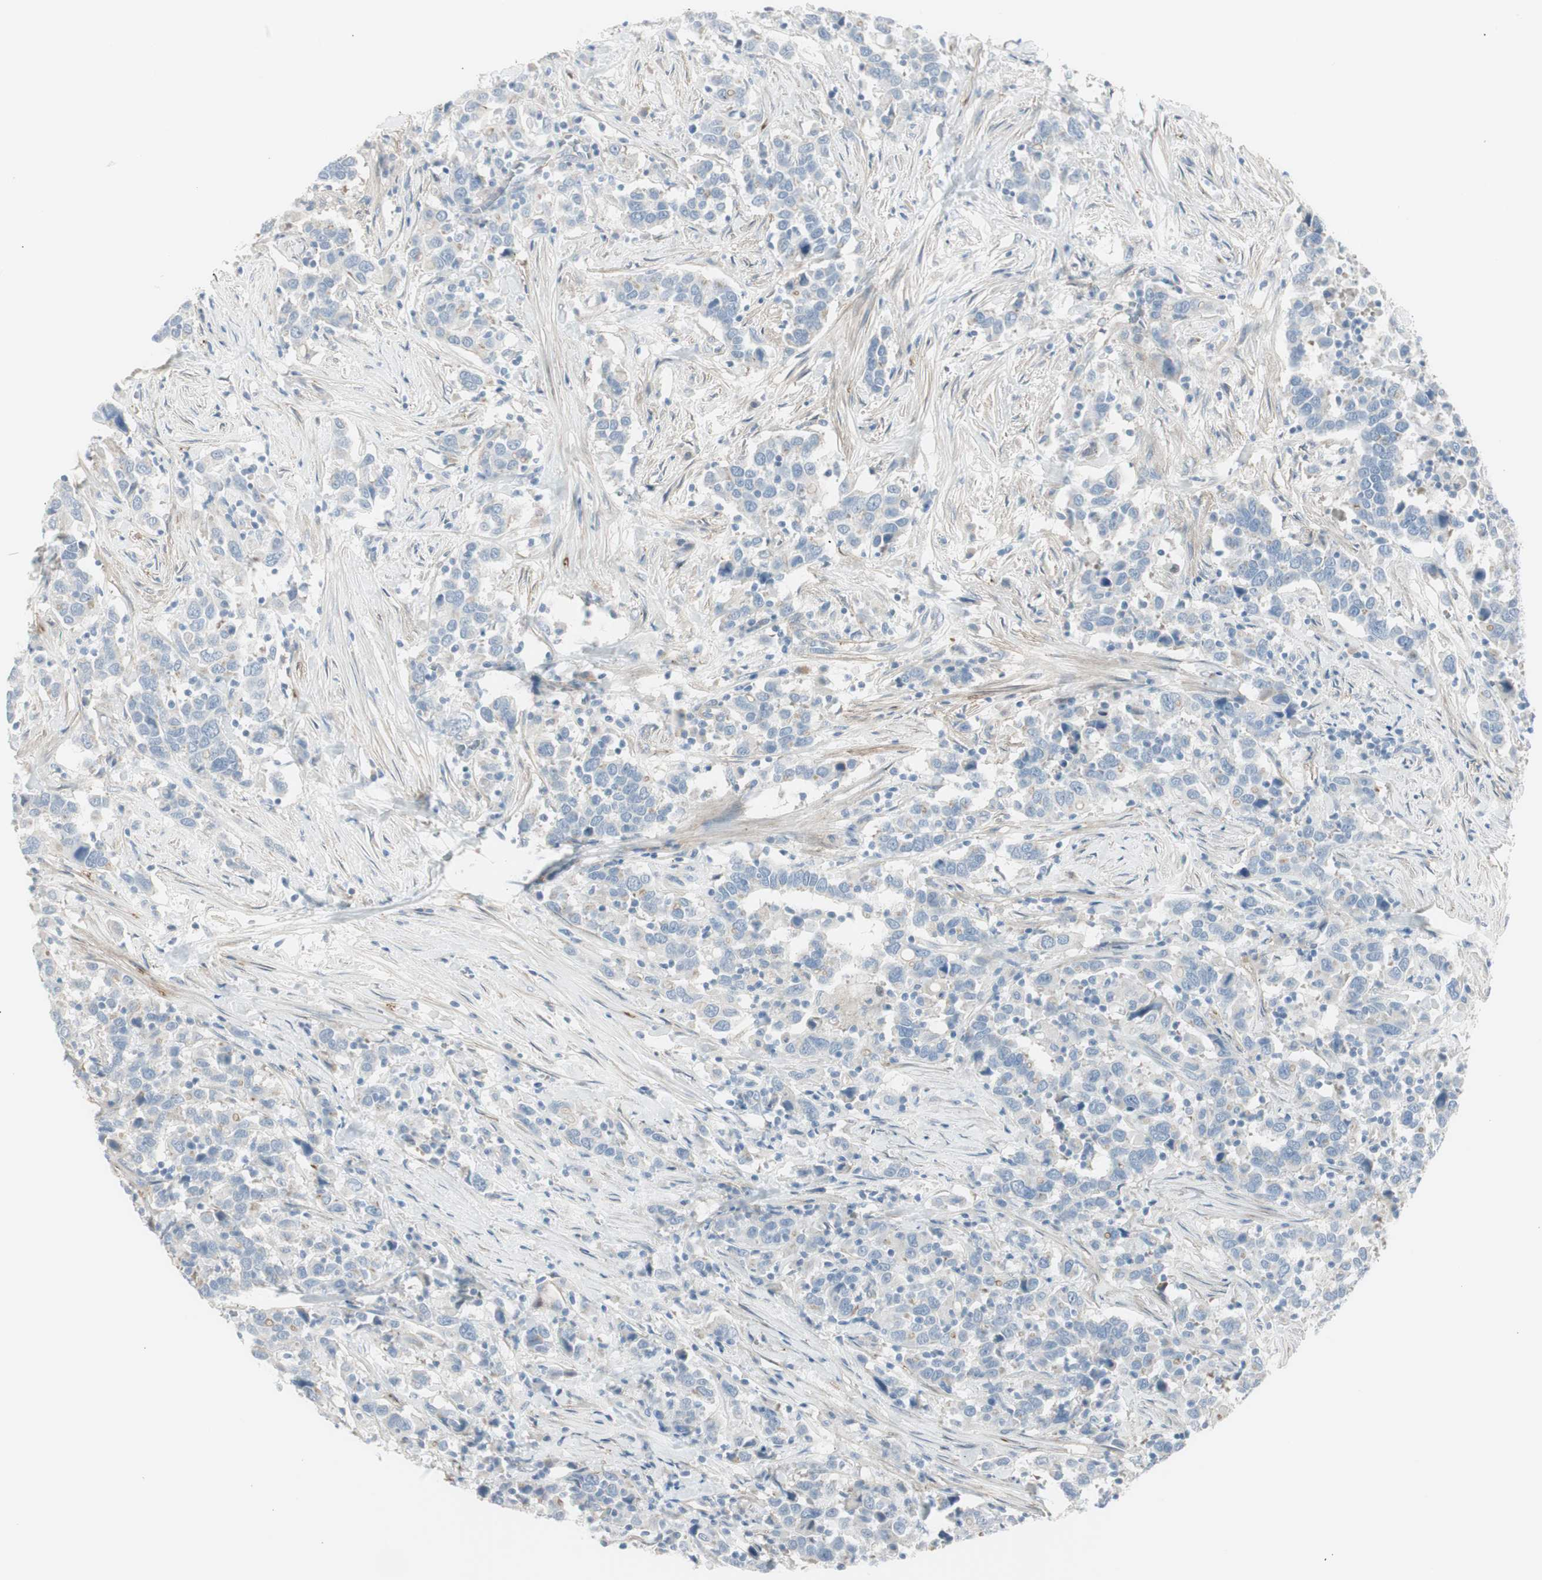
{"staining": {"intensity": "negative", "quantity": "none", "location": "none"}, "tissue": "urothelial cancer", "cell_type": "Tumor cells", "image_type": "cancer", "snomed": [{"axis": "morphology", "description": "Urothelial carcinoma, High grade"}, {"axis": "topography", "description": "Urinary bladder"}], "caption": "This is an immunohistochemistry image of human urothelial carcinoma (high-grade). There is no positivity in tumor cells.", "gene": "CACNA2D1", "patient": {"sex": "male", "age": 61}}